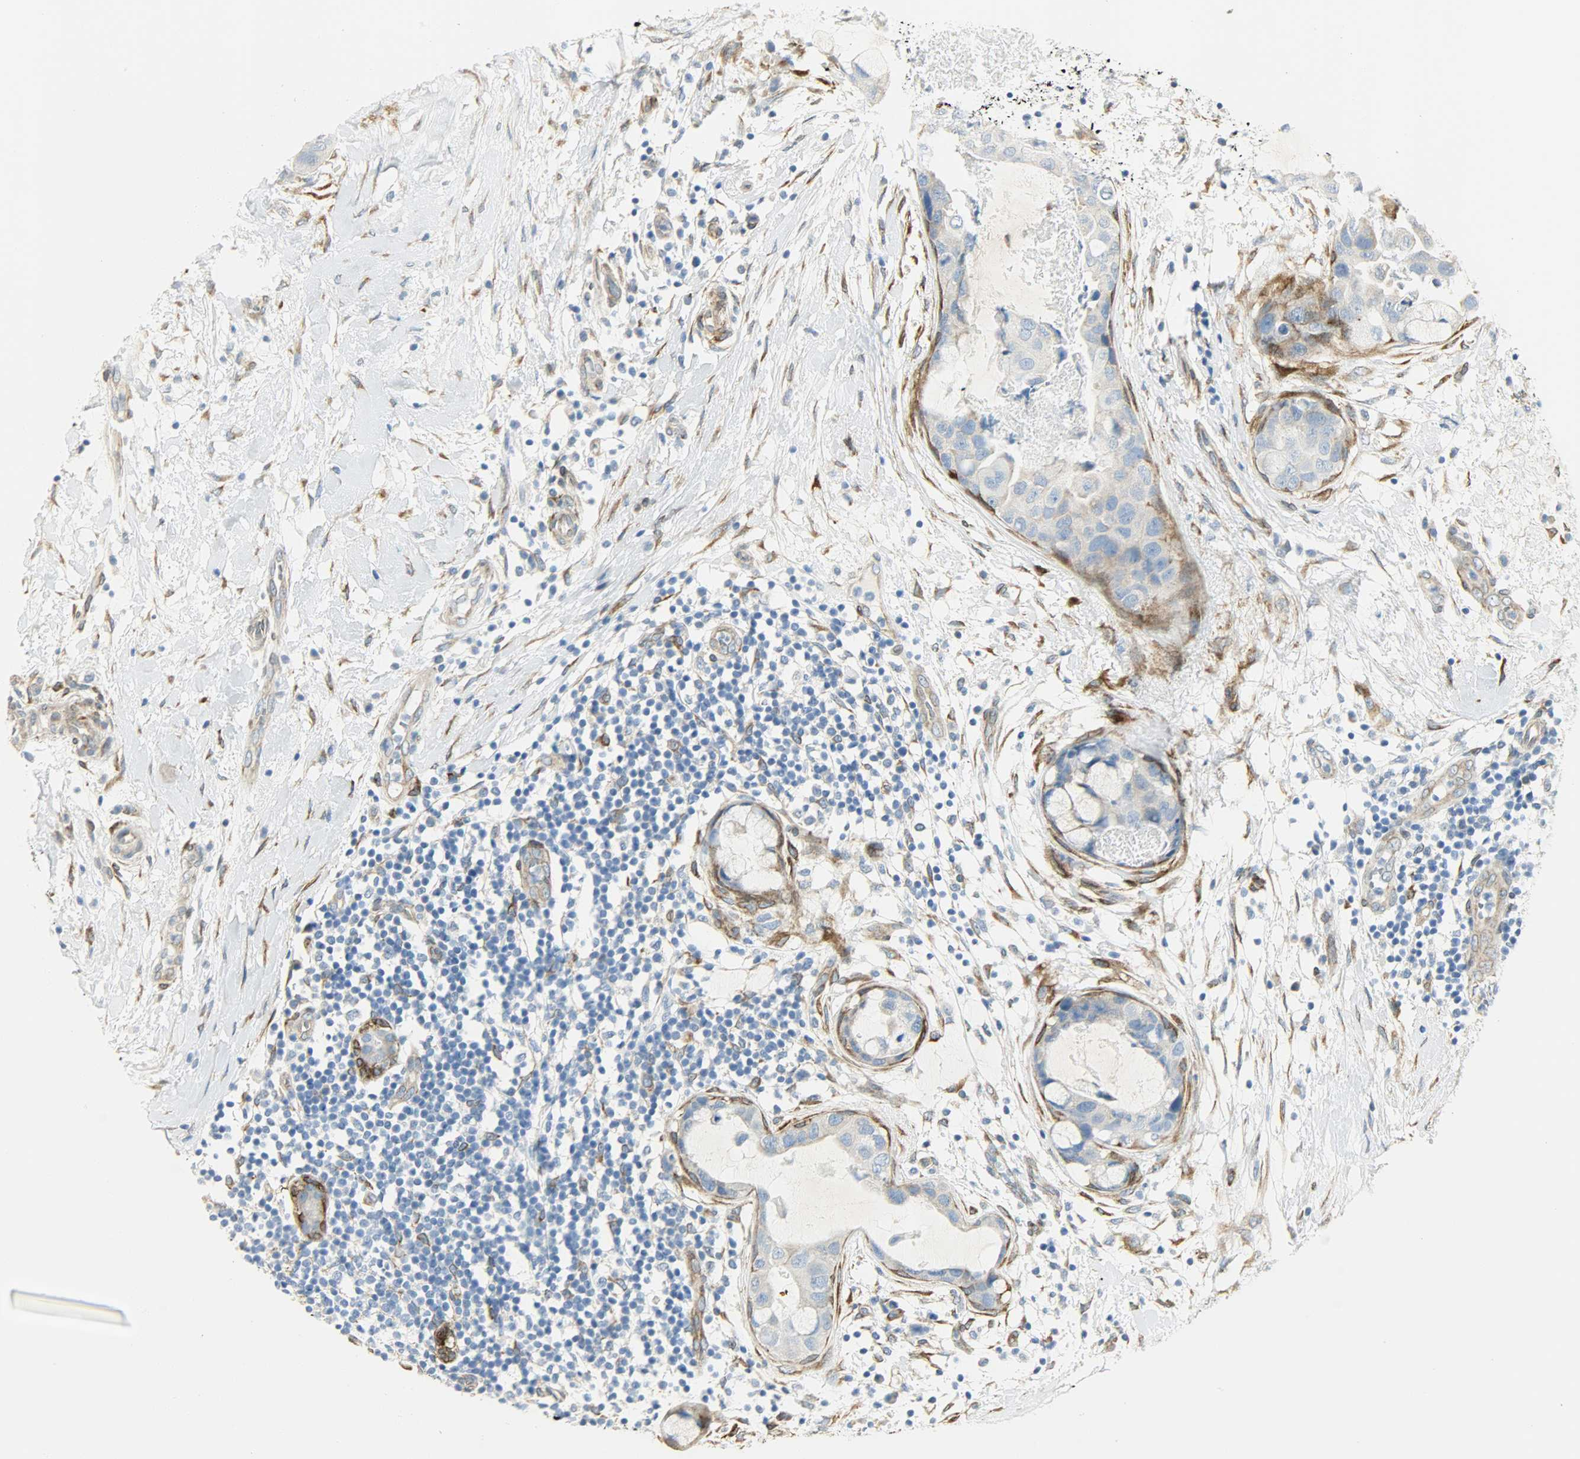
{"staining": {"intensity": "weak", "quantity": "25%-75%", "location": "cytoplasmic/membranous"}, "tissue": "breast cancer", "cell_type": "Tumor cells", "image_type": "cancer", "snomed": [{"axis": "morphology", "description": "Duct carcinoma"}, {"axis": "topography", "description": "Breast"}], "caption": "This image demonstrates immunohistochemistry staining of breast cancer (intraductal carcinoma), with low weak cytoplasmic/membranous positivity in approximately 25%-75% of tumor cells.", "gene": "PKD2", "patient": {"sex": "female", "age": 40}}